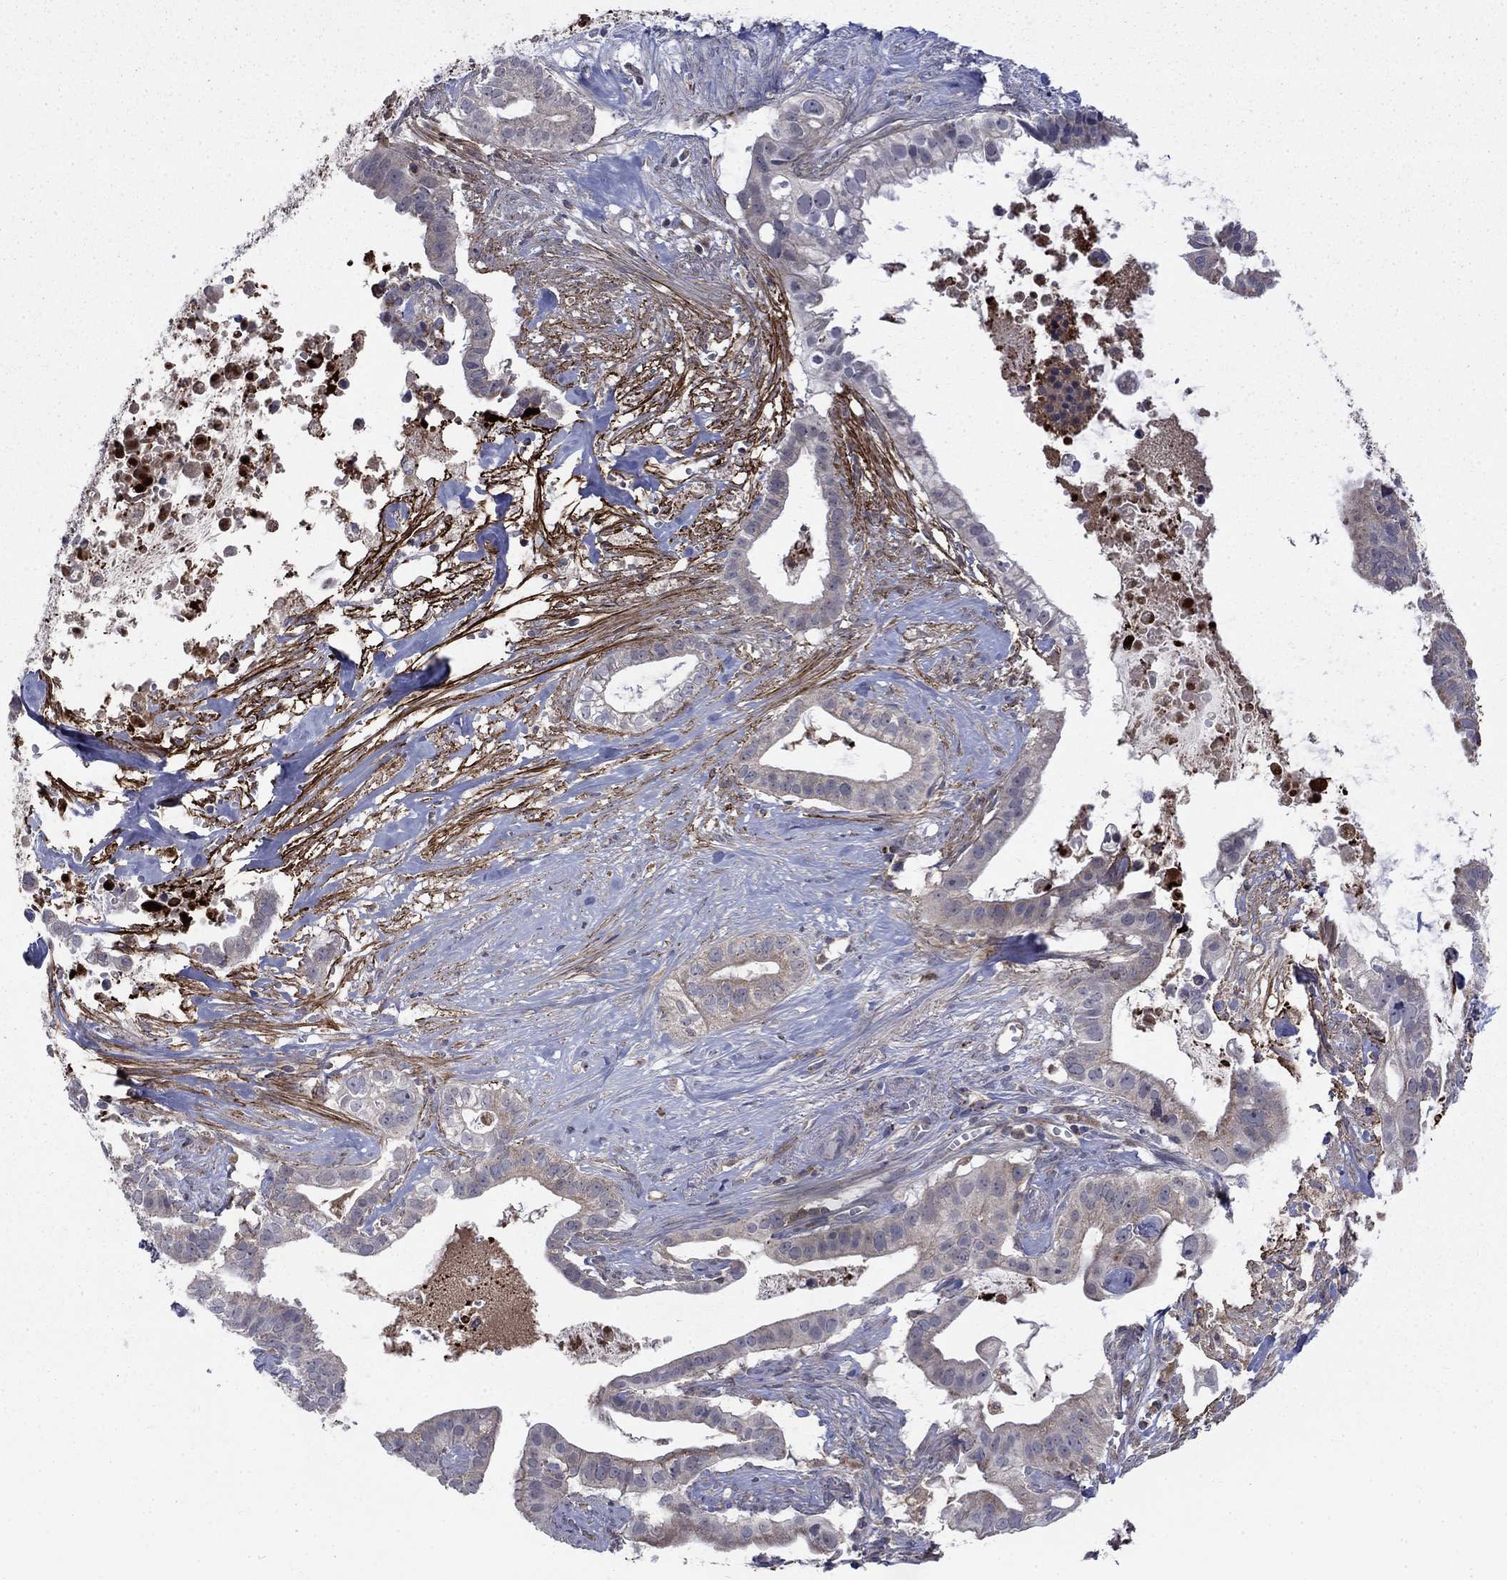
{"staining": {"intensity": "negative", "quantity": "none", "location": "none"}, "tissue": "pancreatic cancer", "cell_type": "Tumor cells", "image_type": "cancer", "snomed": [{"axis": "morphology", "description": "Adenocarcinoma, NOS"}, {"axis": "topography", "description": "Pancreas"}], "caption": "The photomicrograph exhibits no significant staining in tumor cells of adenocarcinoma (pancreatic).", "gene": "DOP1B", "patient": {"sex": "male", "age": 61}}